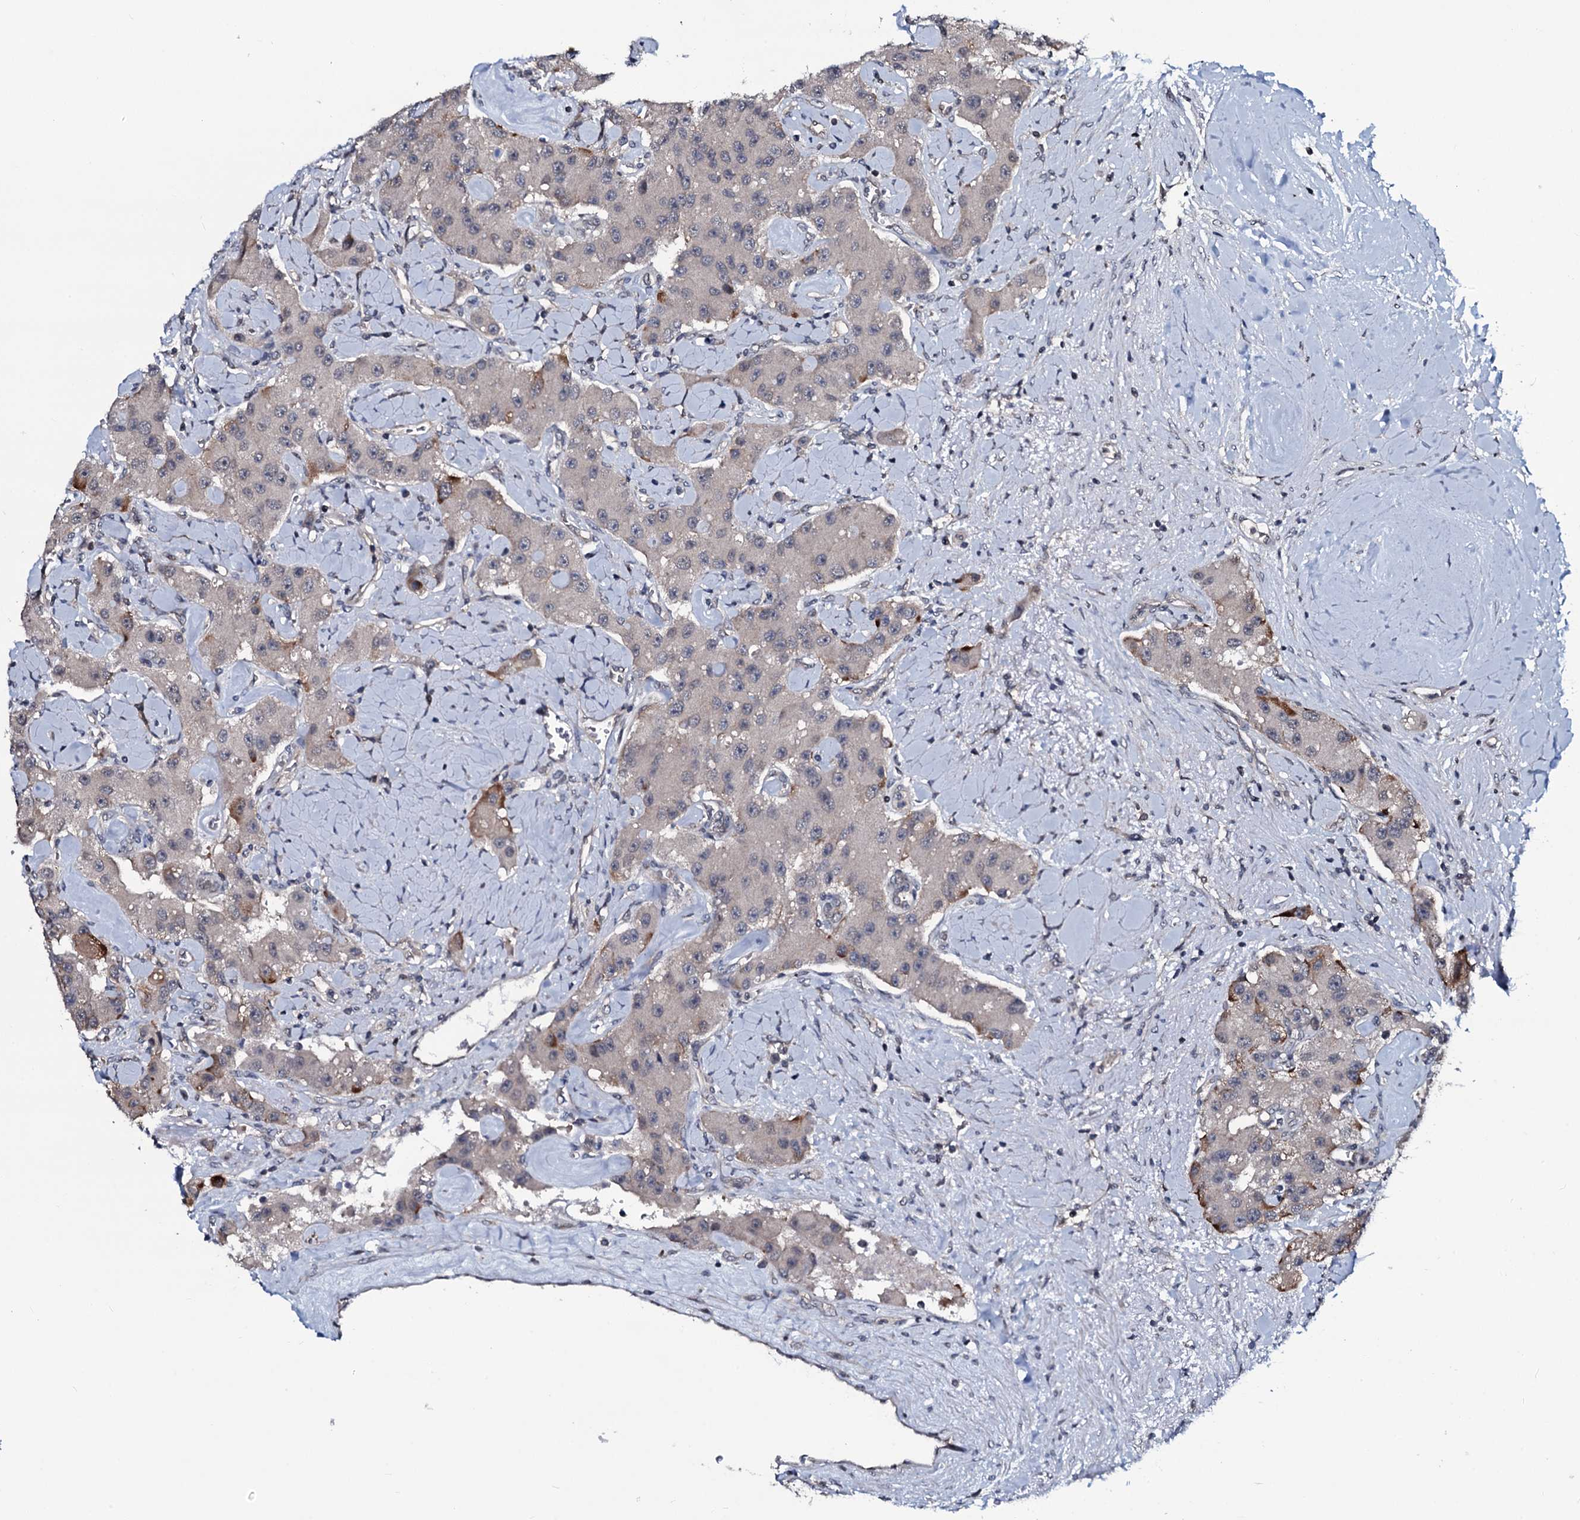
{"staining": {"intensity": "moderate", "quantity": "<25%", "location": "cytoplasmic/membranous"}, "tissue": "carcinoid", "cell_type": "Tumor cells", "image_type": "cancer", "snomed": [{"axis": "morphology", "description": "Carcinoid, malignant, NOS"}, {"axis": "topography", "description": "Pancreas"}], "caption": "High-power microscopy captured an IHC histopathology image of carcinoid, revealing moderate cytoplasmic/membranous staining in approximately <25% of tumor cells. (DAB IHC, brown staining for protein, blue staining for nuclei).", "gene": "OGFOD2", "patient": {"sex": "male", "age": 41}}